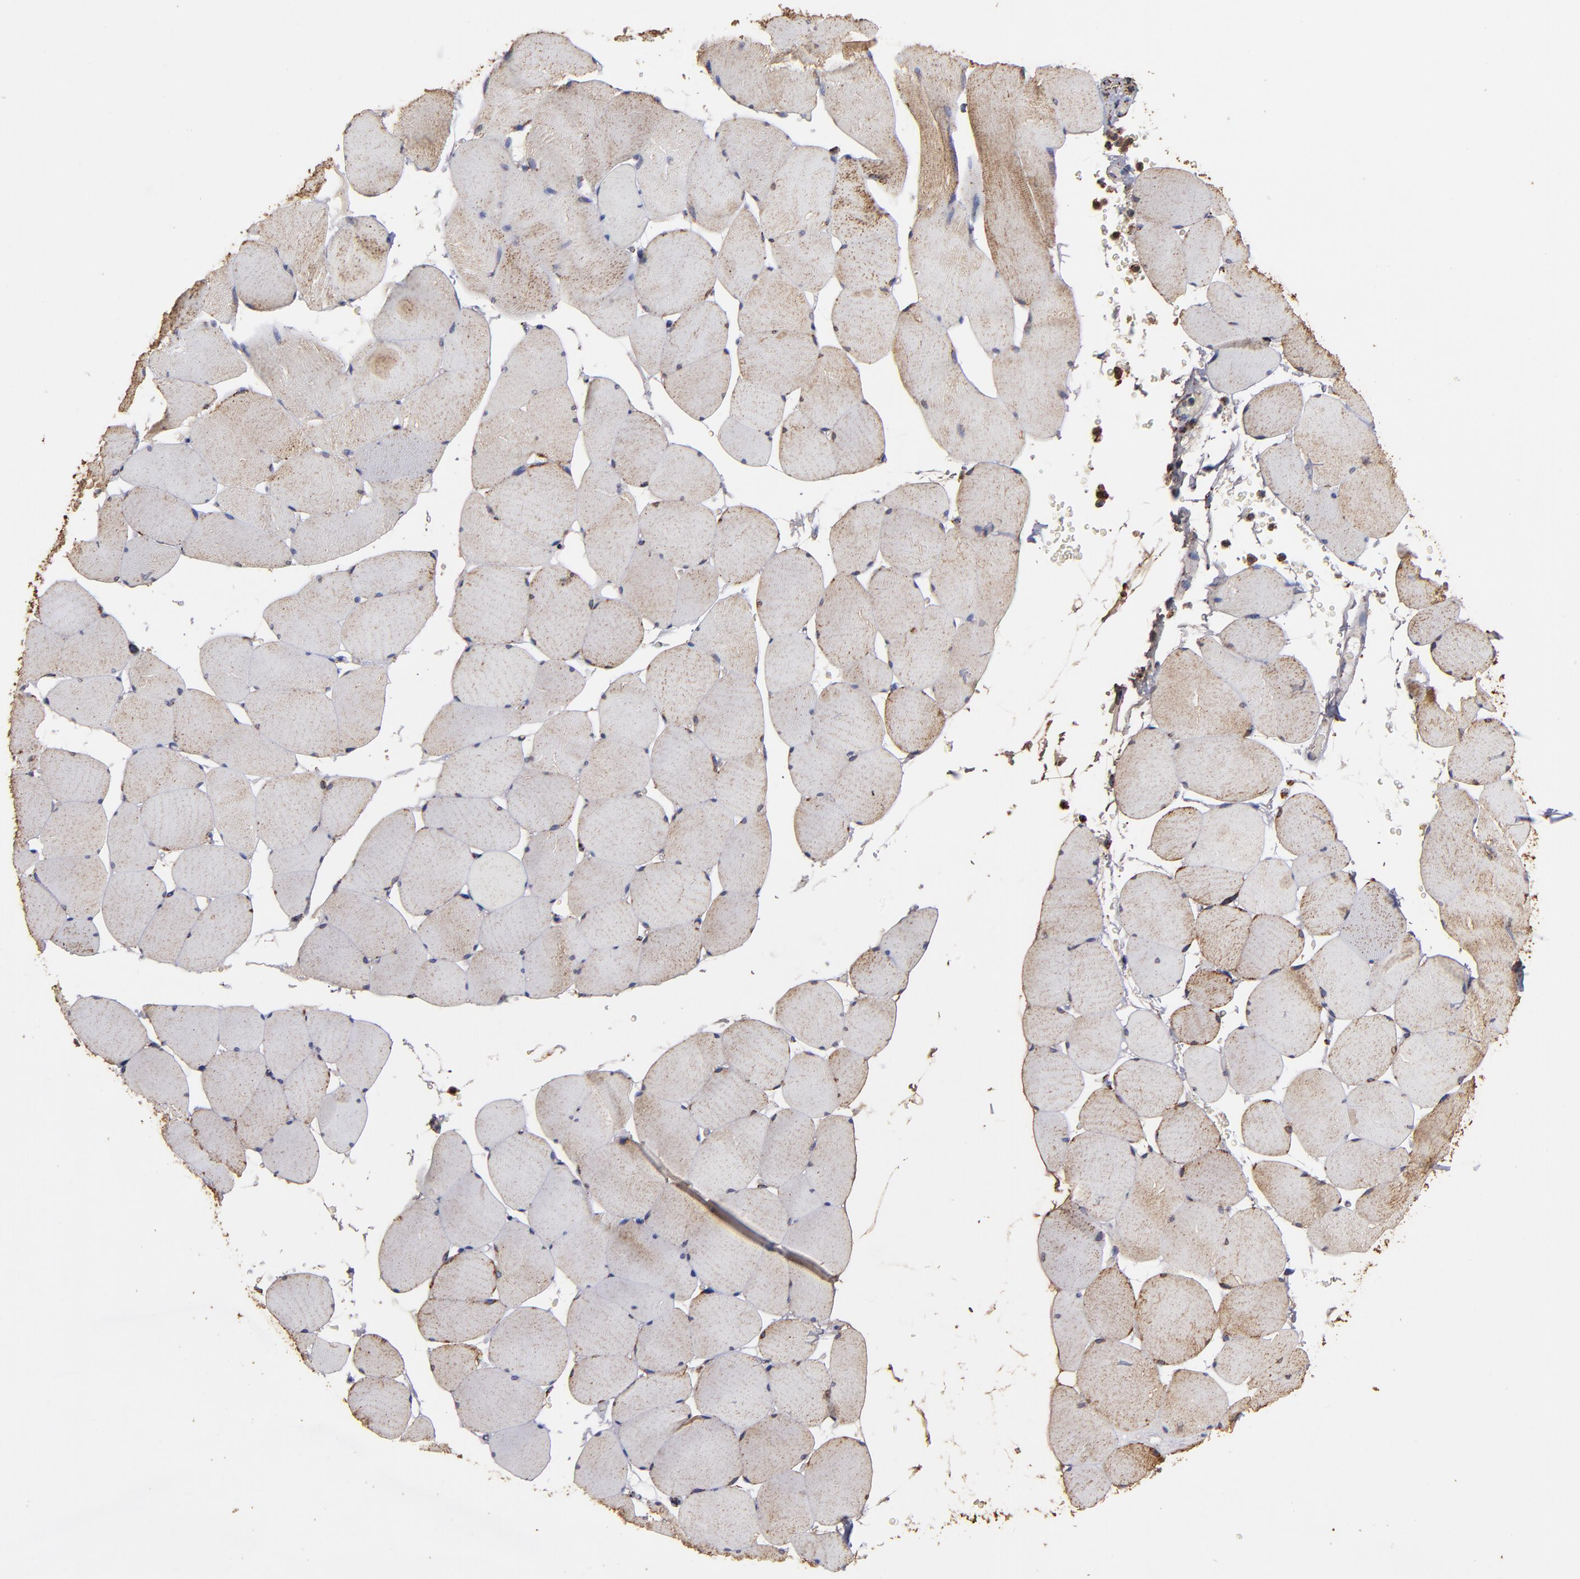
{"staining": {"intensity": "moderate", "quantity": ">75%", "location": "cytoplasmic/membranous"}, "tissue": "skeletal muscle", "cell_type": "Myocytes", "image_type": "normal", "snomed": [{"axis": "morphology", "description": "Normal tissue, NOS"}, {"axis": "topography", "description": "Skeletal muscle"}], "caption": "Immunohistochemical staining of unremarkable skeletal muscle exhibits >75% levels of moderate cytoplasmic/membranous protein staining in approximately >75% of myocytes.", "gene": "SOD2", "patient": {"sex": "male", "age": 62}}